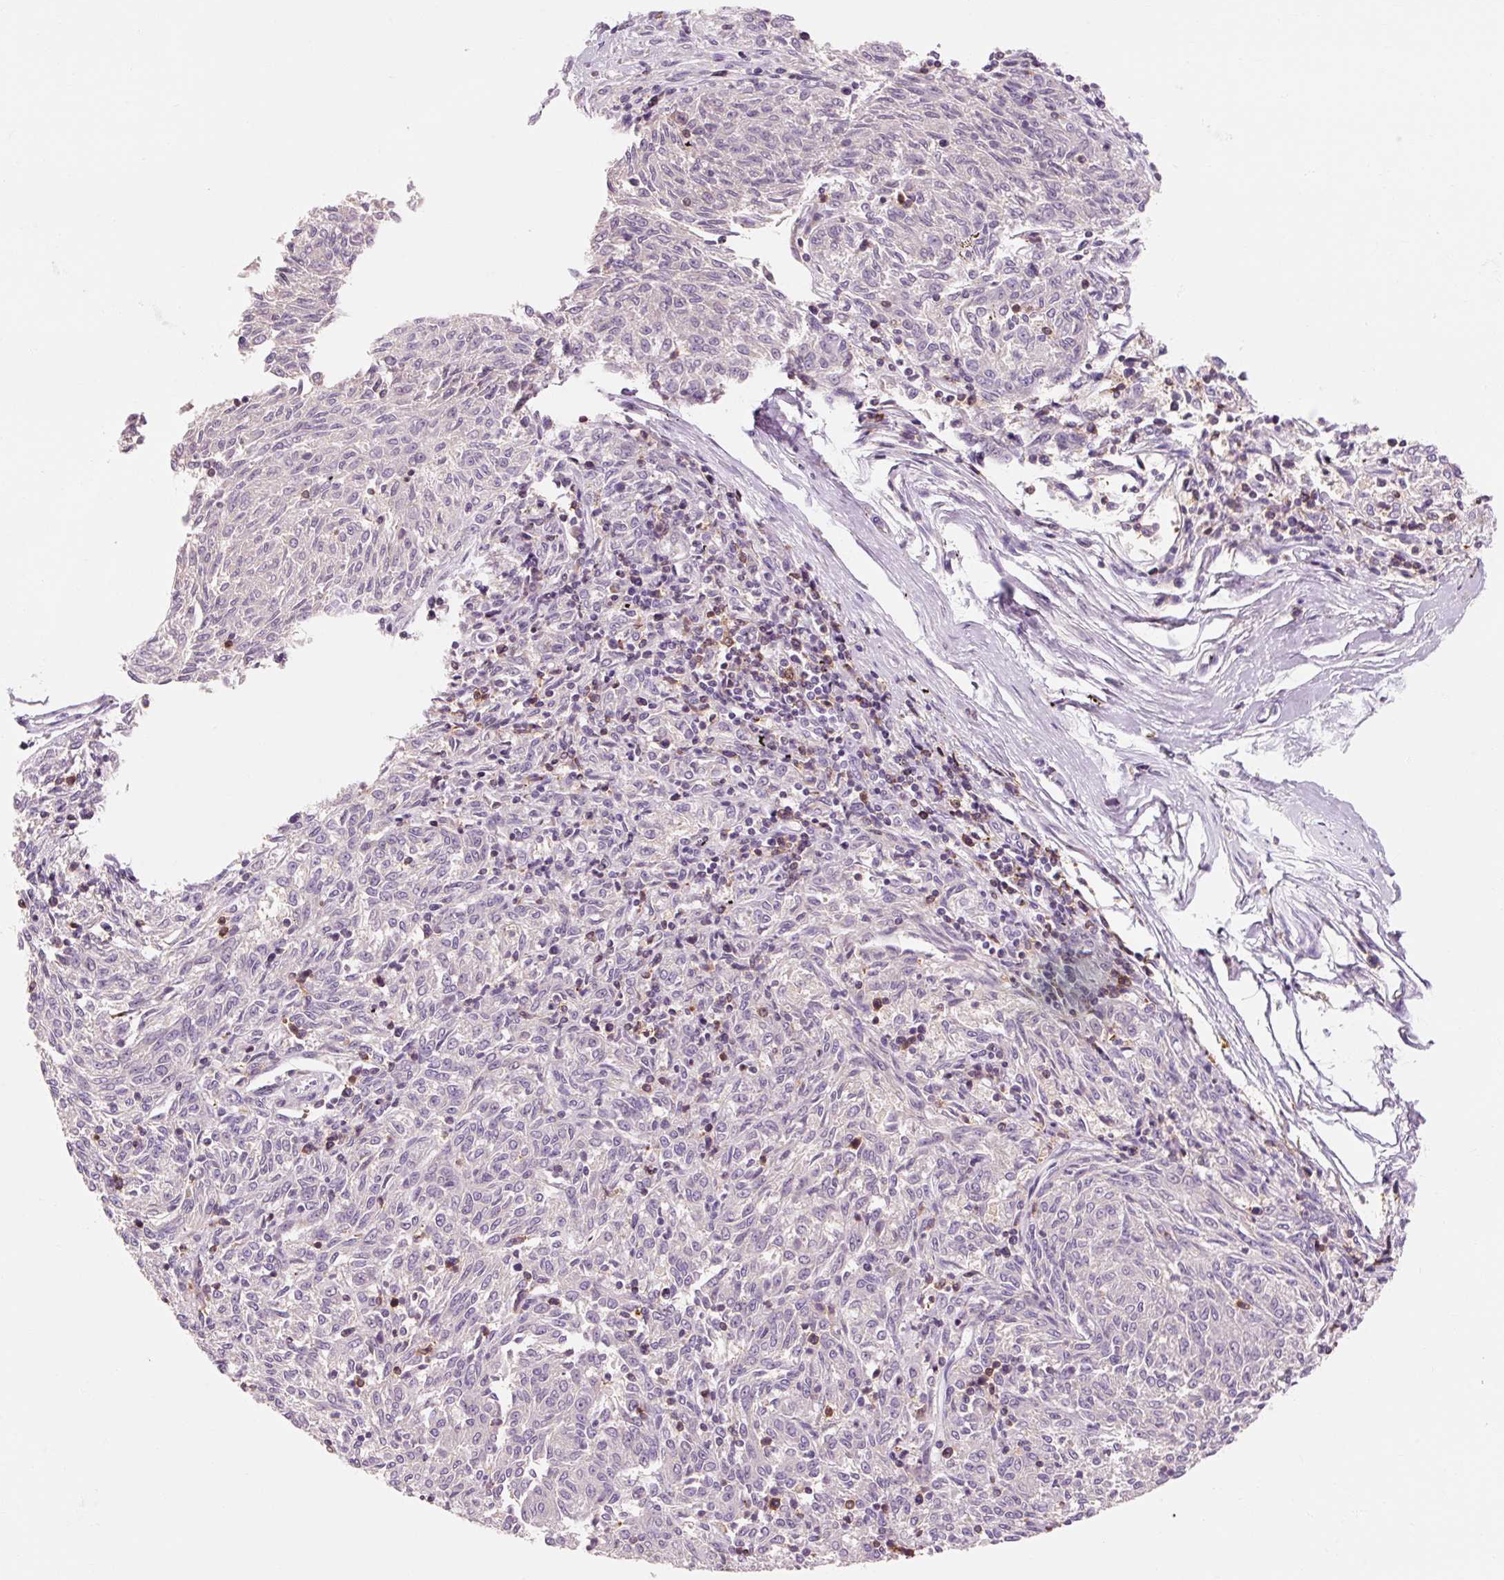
{"staining": {"intensity": "negative", "quantity": "none", "location": "none"}, "tissue": "melanoma", "cell_type": "Tumor cells", "image_type": "cancer", "snomed": [{"axis": "morphology", "description": "Malignant melanoma, NOS"}, {"axis": "topography", "description": "Skin"}], "caption": "Tumor cells show no significant protein staining in malignant melanoma.", "gene": "OR8K1", "patient": {"sex": "female", "age": 72}}